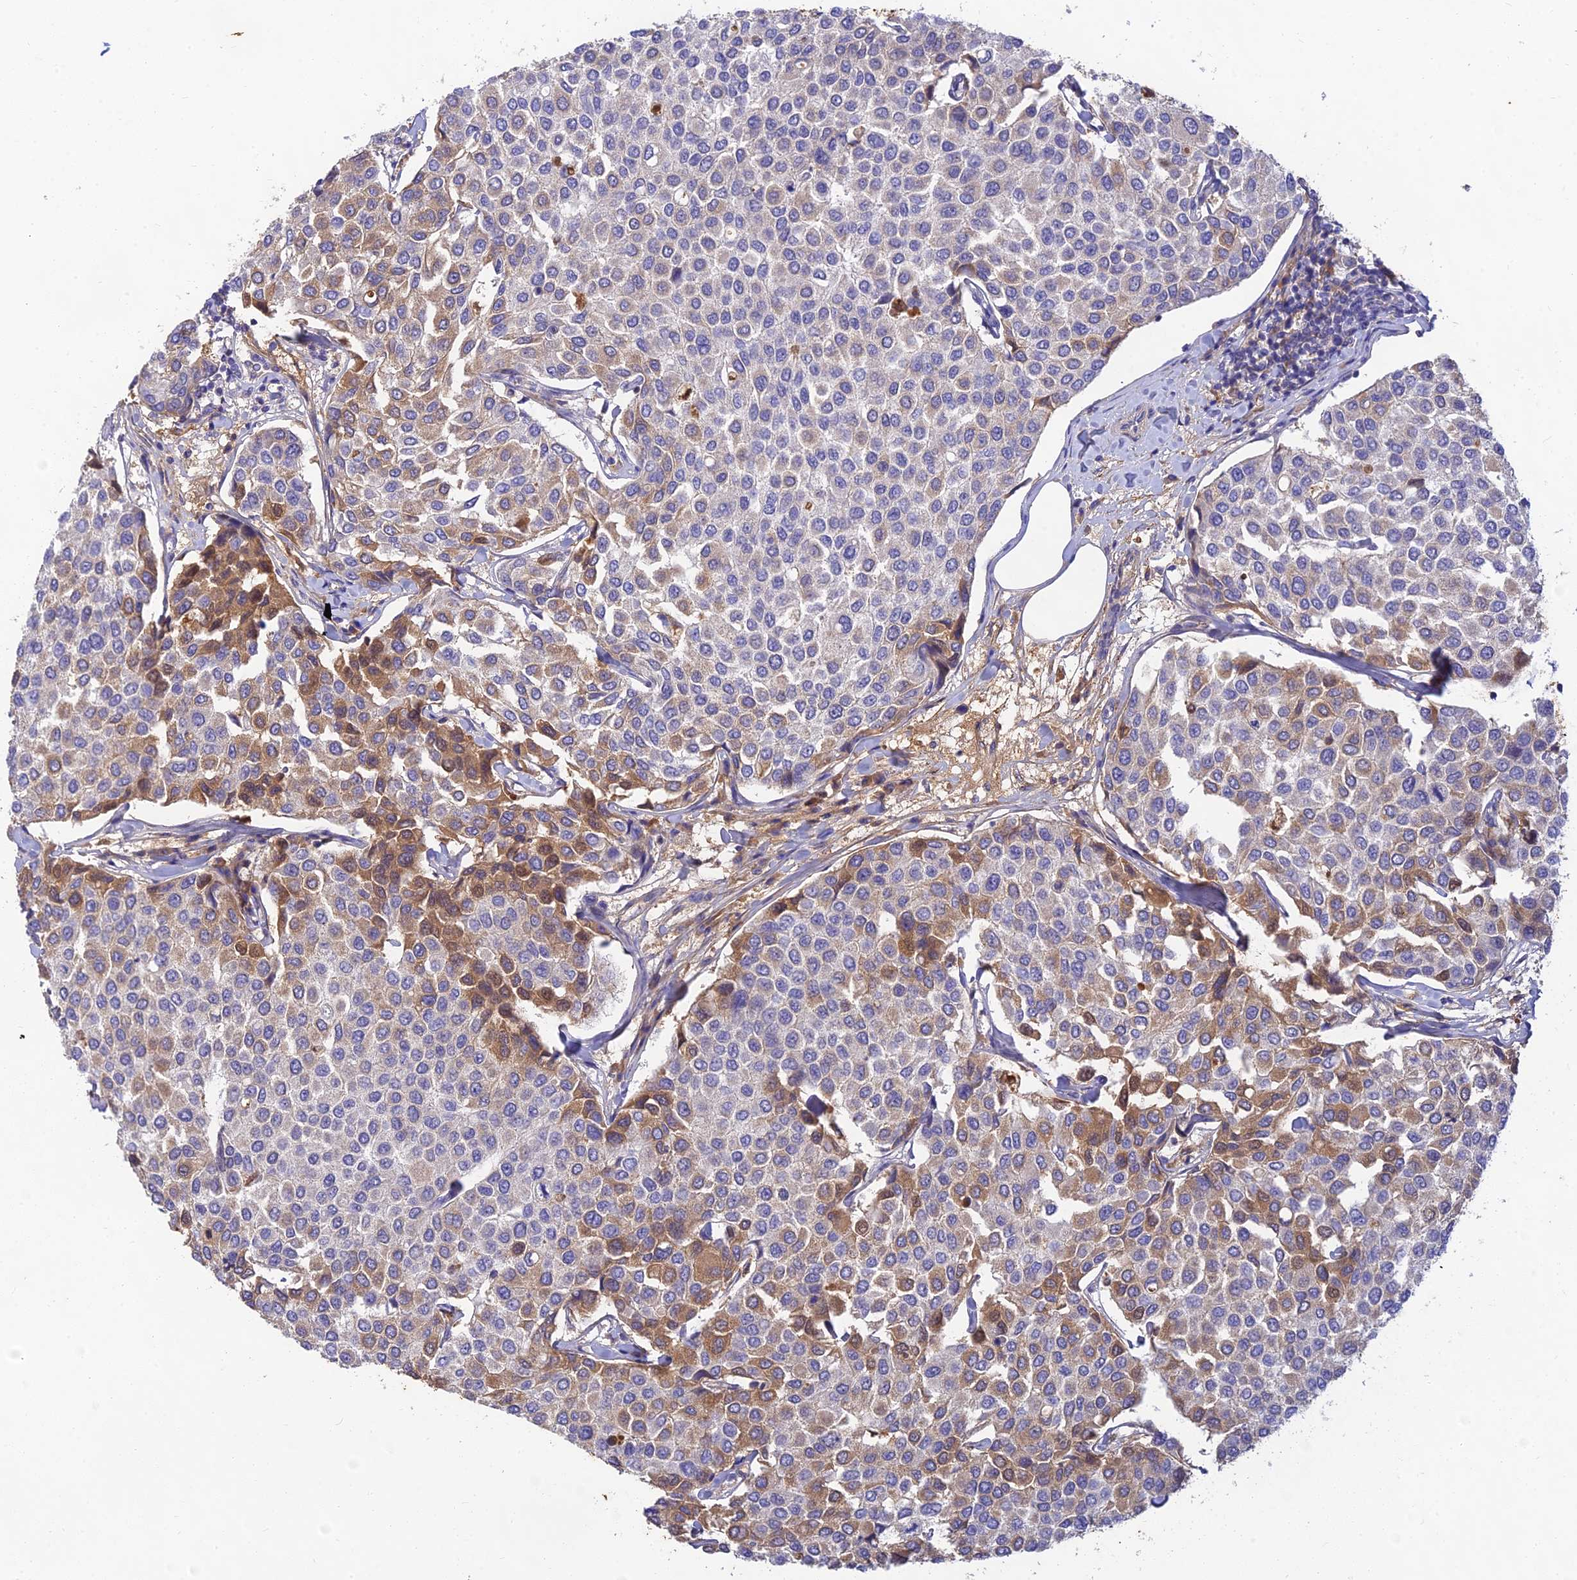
{"staining": {"intensity": "moderate", "quantity": "<25%", "location": "cytoplasmic/membranous"}, "tissue": "breast cancer", "cell_type": "Tumor cells", "image_type": "cancer", "snomed": [{"axis": "morphology", "description": "Duct carcinoma"}, {"axis": "topography", "description": "Breast"}], "caption": "DAB immunohistochemical staining of breast cancer (invasive ductal carcinoma) shows moderate cytoplasmic/membranous protein staining in approximately <25% of tumor cells. (IHC, brightfield microscopy, high magnification).", "gene": "ACSM5", "patient": {"sex": "female", "age": 55}}